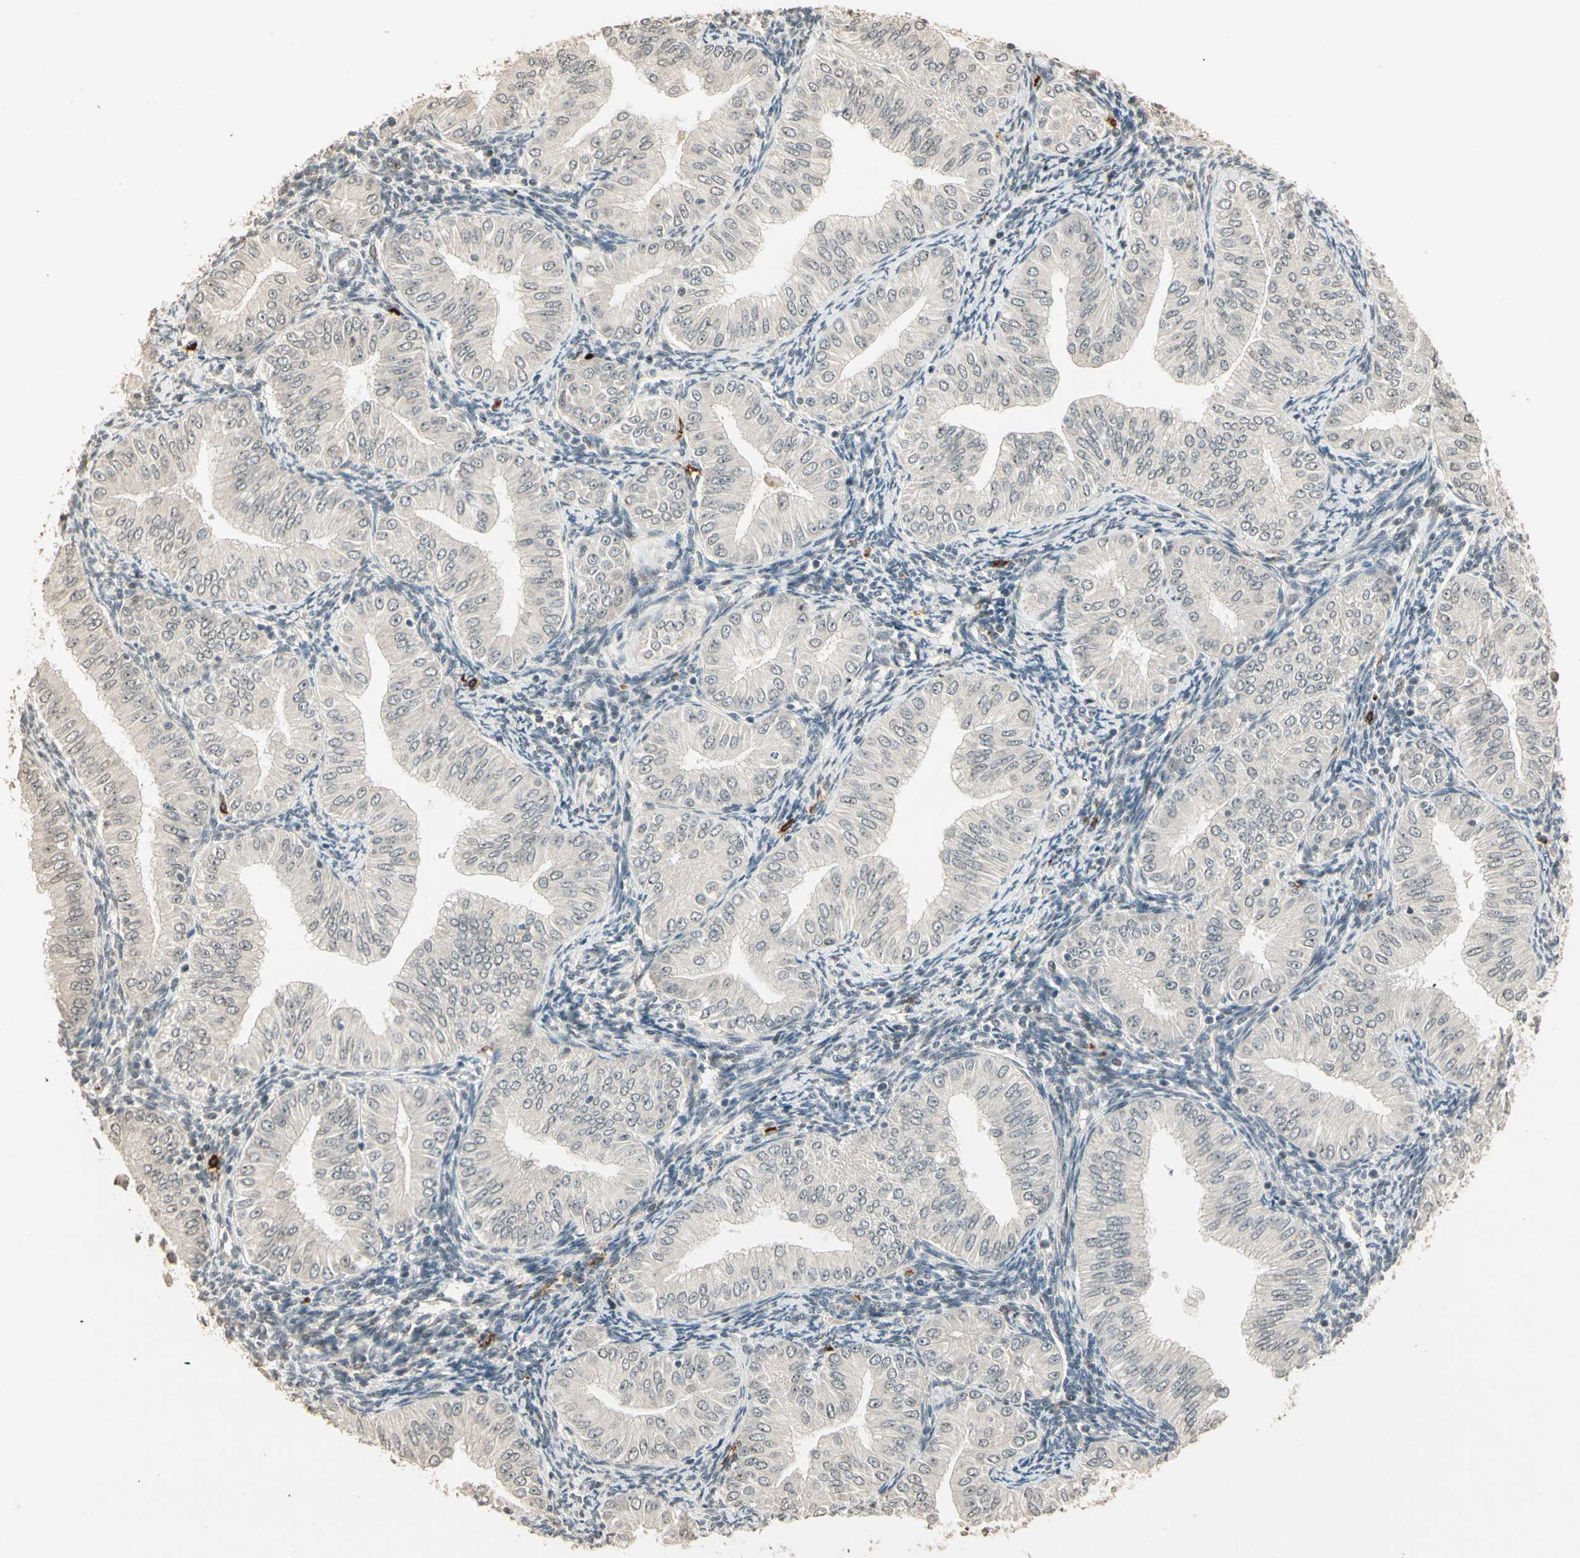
{"staining": {"intensity": "moderate", "quantity": "<25%", "location": "cytoplasmic/membranous,nuclear"}, "tissue": "endometrial cancer", "cell_type": "Tumor cells", "image_type": "cancer", "snomed": [{"axis": "morphology", "description": "Normal tissue, NOS"}, {"axis": "morphology", "description": "Adenocarcinoma, NOS"}, {"axis": "topography", "description": "Endometrium"}], "caption": "Adenocarcinoma (endometrial) was stained to show a protein in brown. There is low levels of moderate cytoplasmic/membranous and nuclear expression in about <25% of tumor cells.", "gene": "ETV4", "patient": {"sex": "female", "age": 53}}